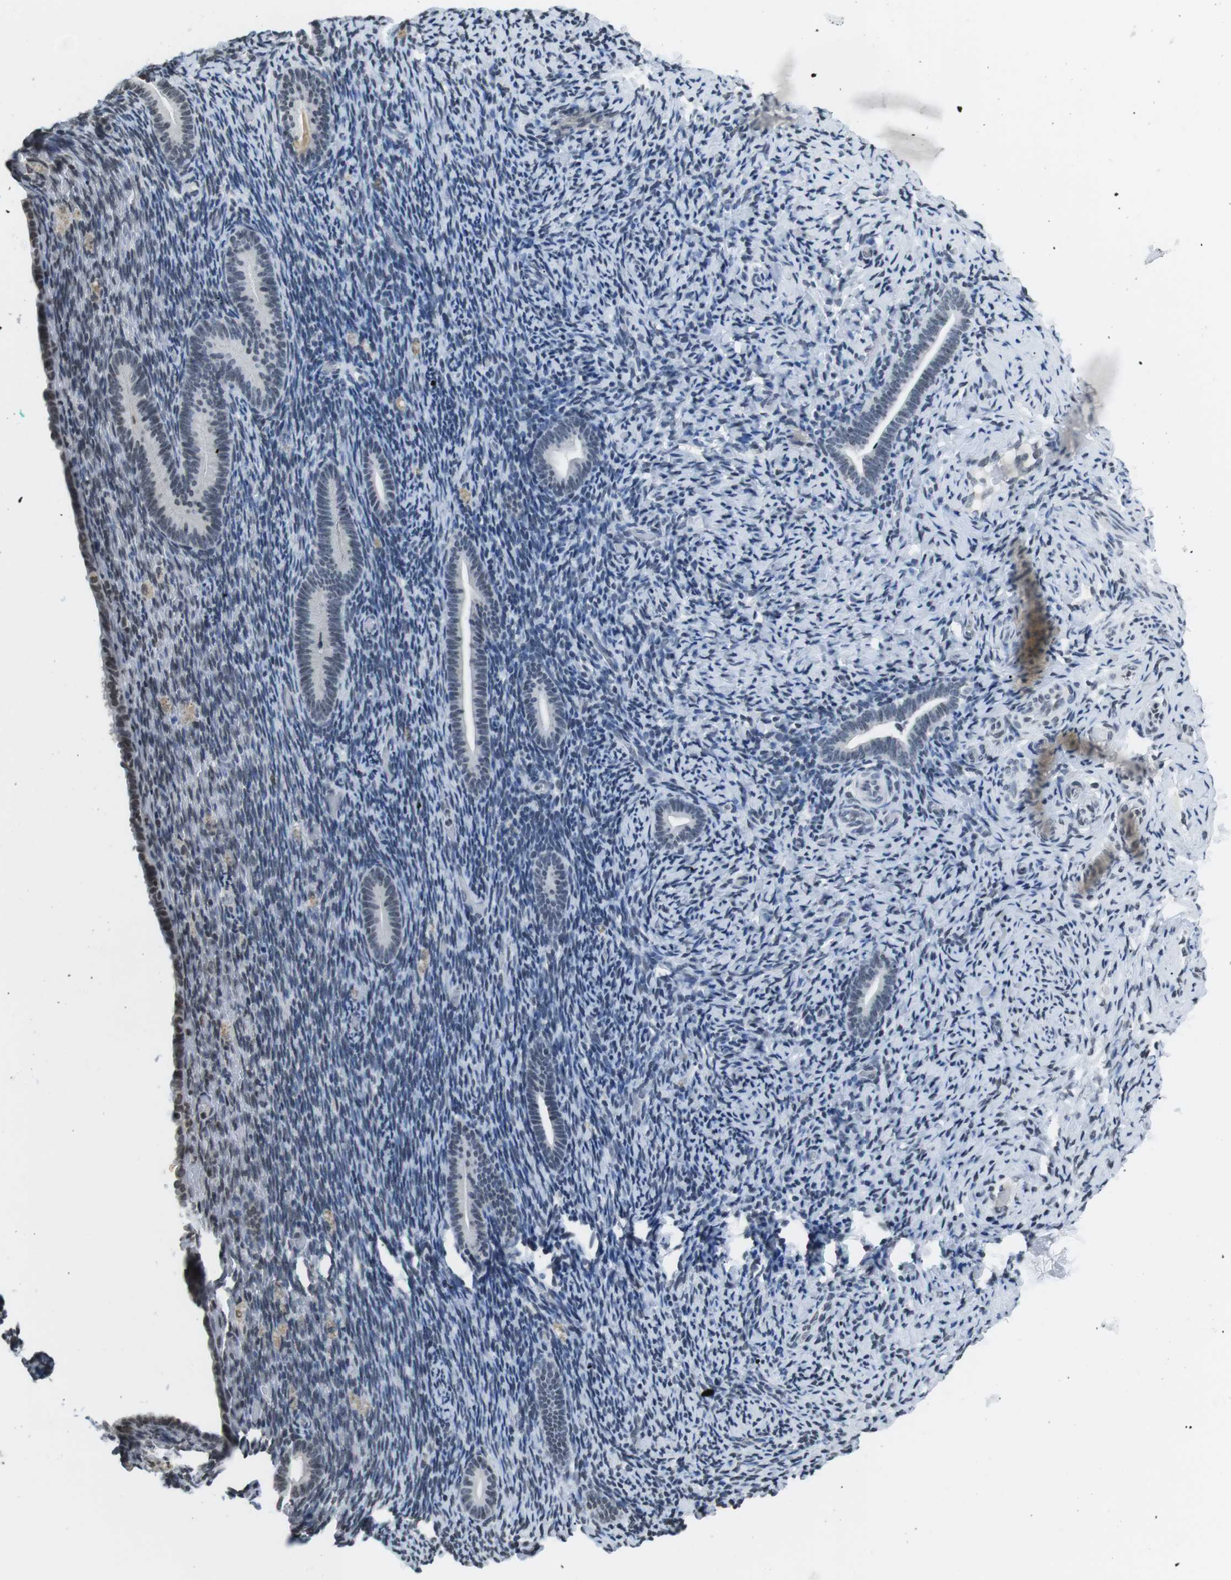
{"staining": {"intensity": "negative", "quantity": "none", "location": "none"}, "tissue": "endometrium", "cell_type": "Cells in endometrial stroma", "image_type": "normal", "snomed": [{"axis": "morphology", "description": "Normal tissue, NOS"}, {"axis": "topography", "description": "Endometrium"}], "caption": "The micrograph displays no staining of cells in endometrial stroma in benign endometrium.", "gene": "E2F2", "patient": {"sex": "female", "age": 51}}